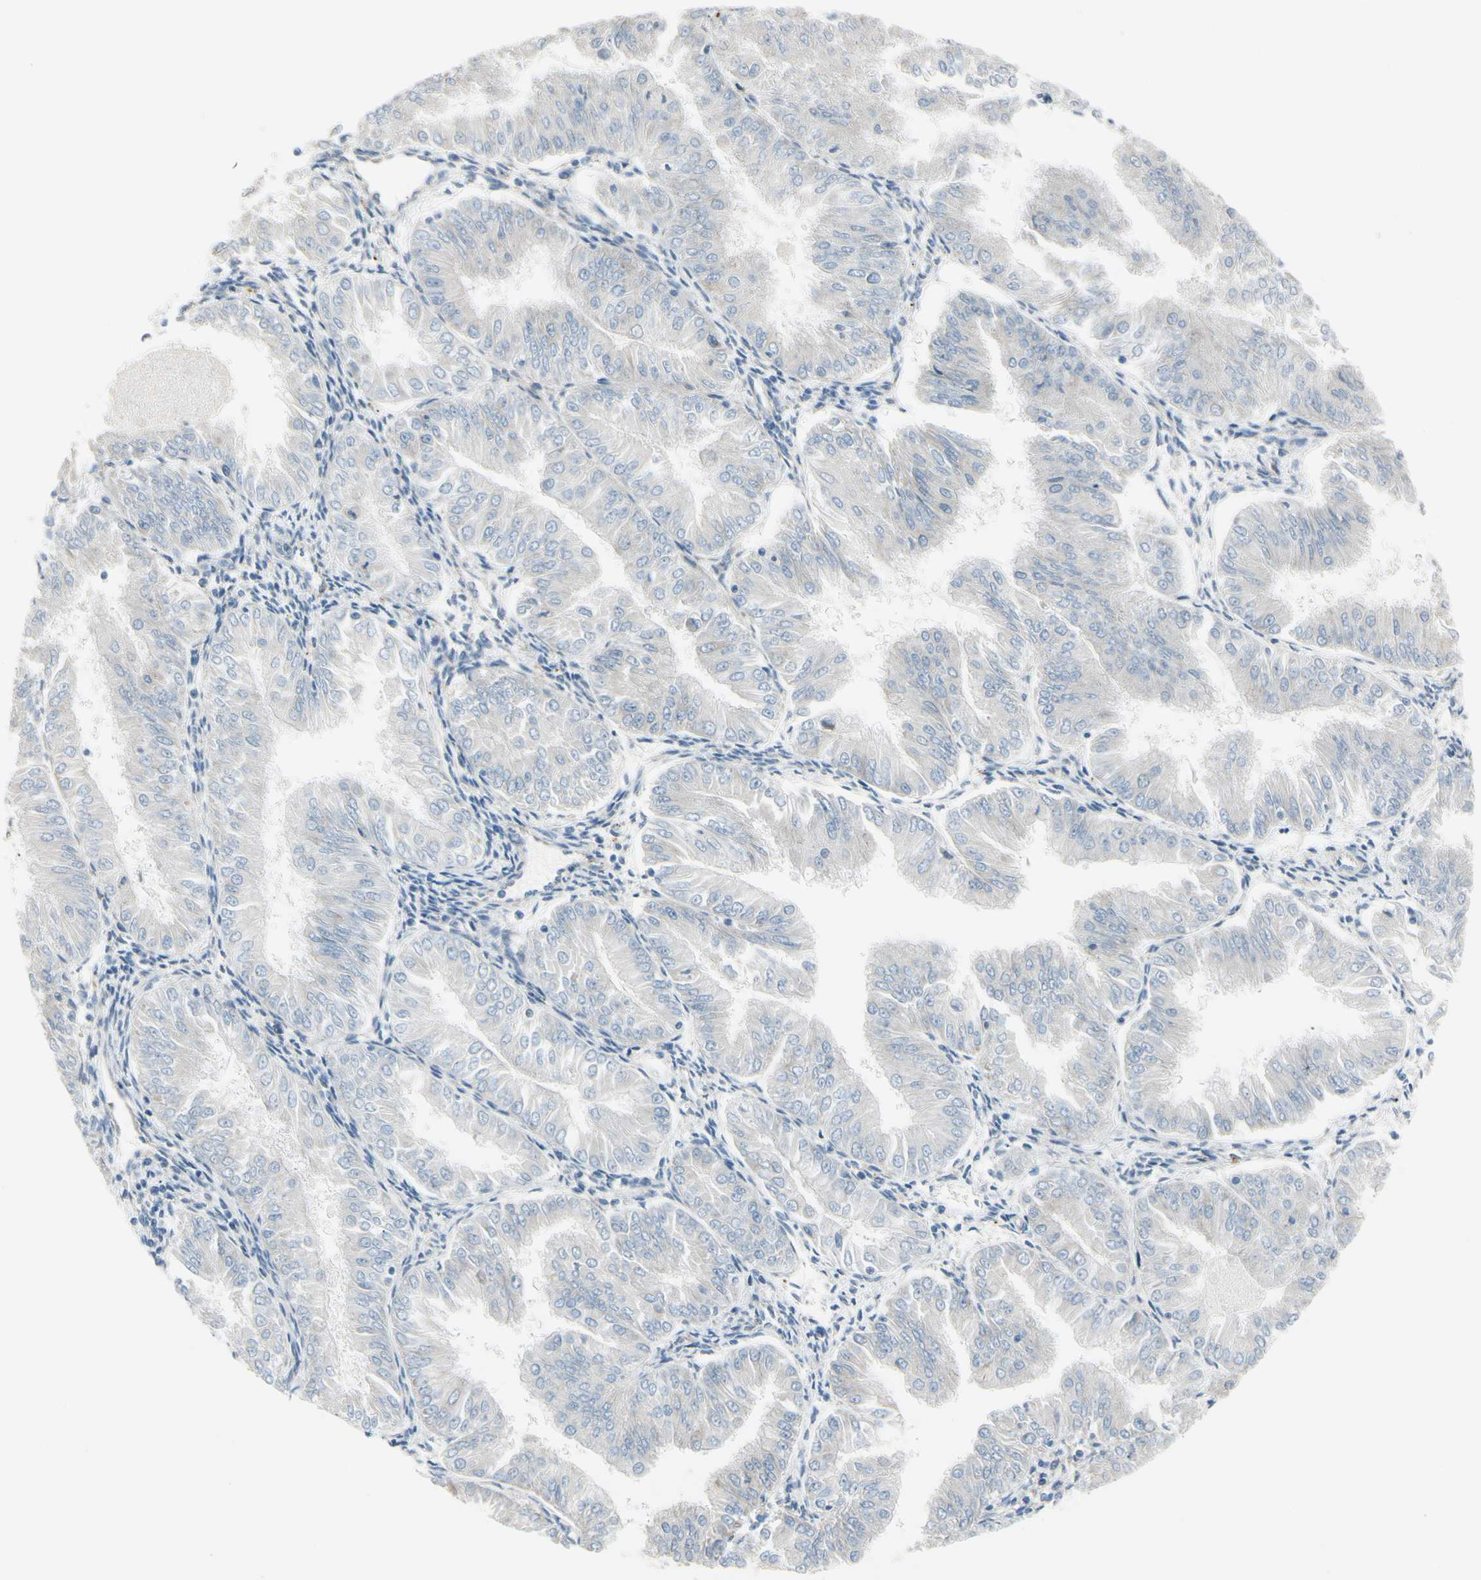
{"staining": {"intensity": "negative", "quantity": "none", "location": "none"}, "tissue": "endometrial cancer", "cell_type": "Tumor cells", "image_type": "cancer", "snomed": [{"axis": "morphology", "description": "Adenocarcinoma, NOS"}, {"axis": "topography", "description": "Endometrium"}], "caption": "An immunohistochemistry histopathology image of endometrial adenocarcinoma is shown. There is no staining in tumor cells of endometrial adenocarcinoma.", "gene": "CLCC1", "patient": {"sex": "female", "age": 53}}